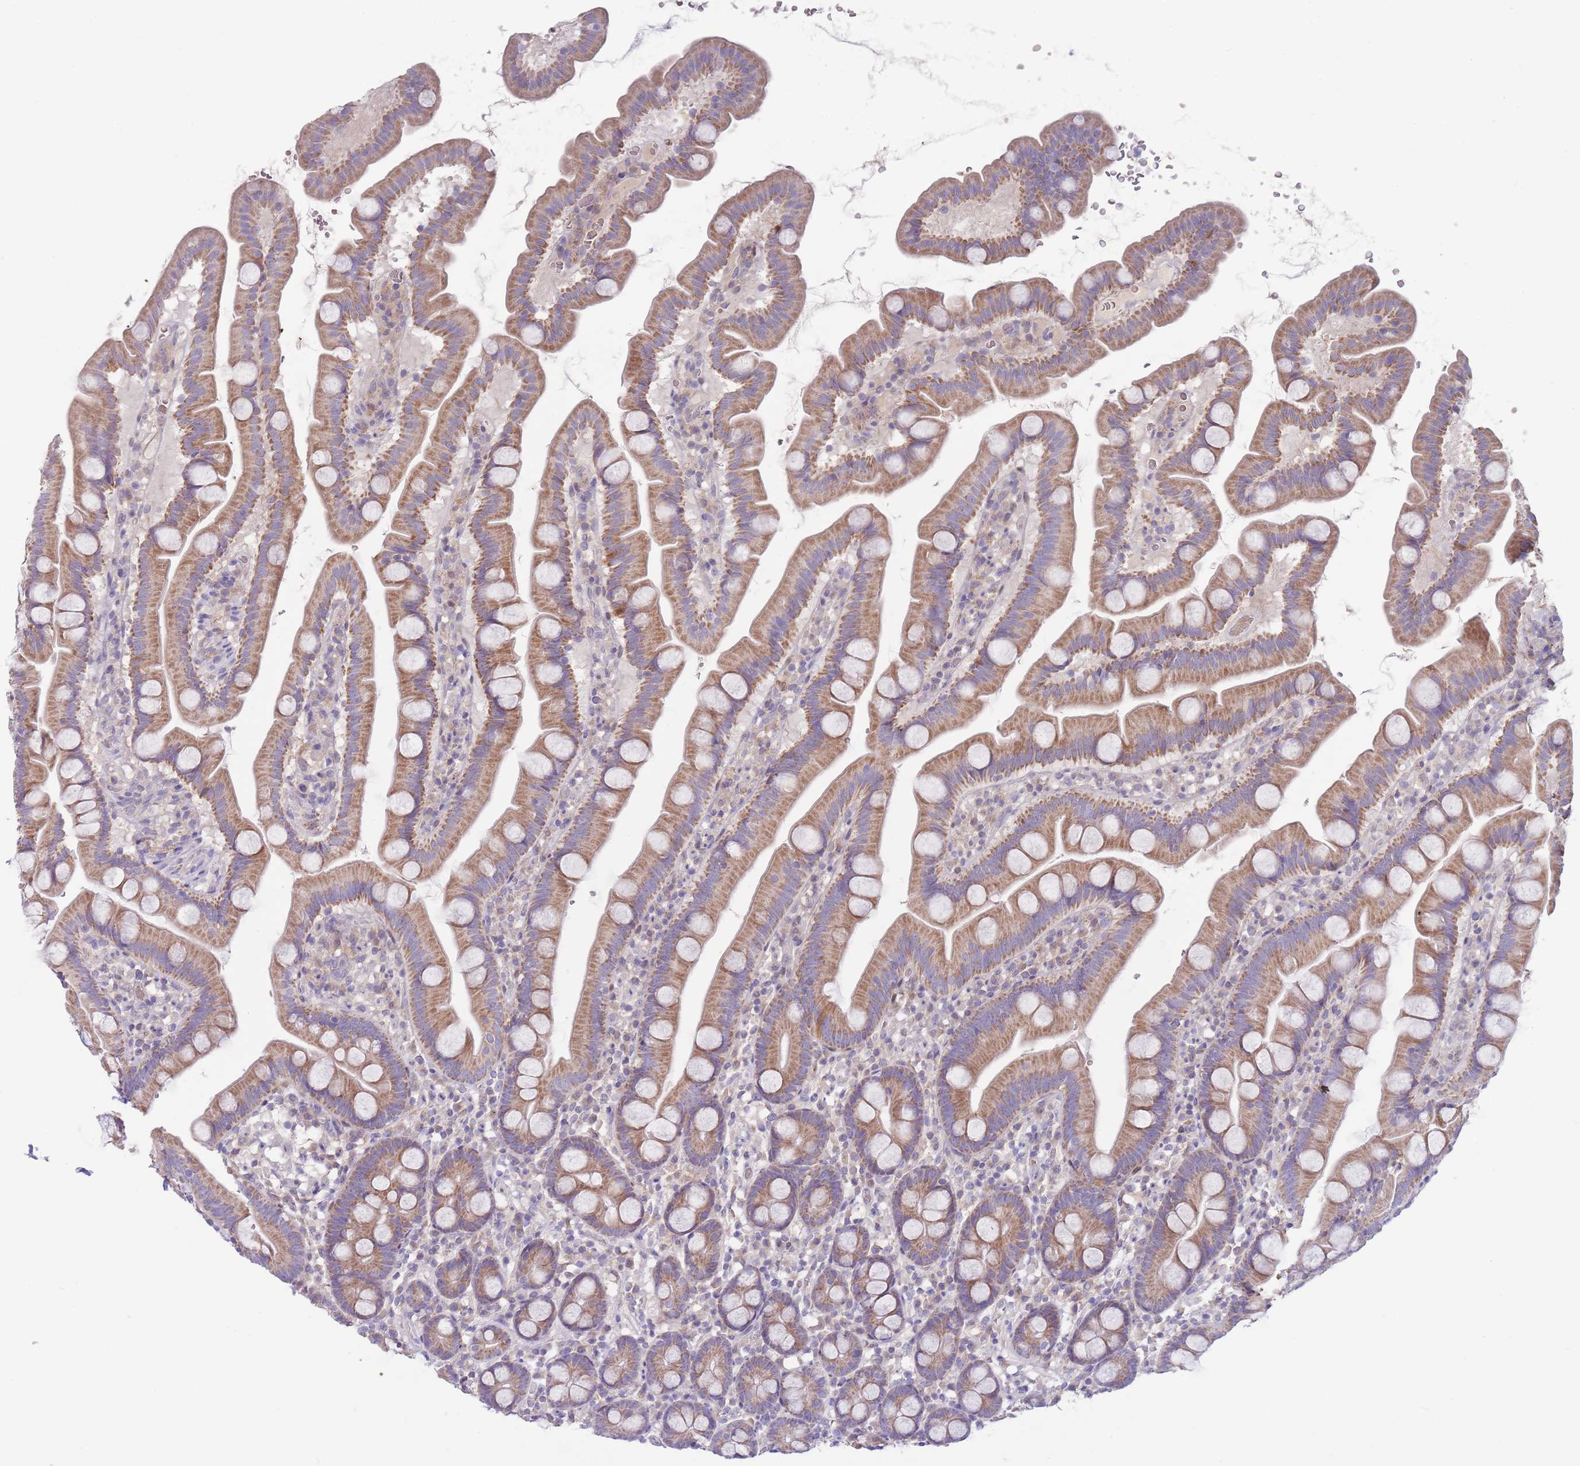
{"staining": {"intensity": "moderate", "quantity": ">75%", "location": "cytoplasmic/membranous"}, "tissue": "small intestine", "cell_type": "Glandular cells", "image_type": "normal", "snomed": [{"axis": "morphology", "description": "Normal tissue, NOS"}, {"axis": "topography", "description": "Small intestine"}], "caption": "Protein staining exhibits moderate cytoplasmic/membranous staining in about >75% of glandular cells in unremarkable small intestine. (Brightfield microscopy of DAB IHC at high magnification).", "gene": "DDHD1", "patient": {"sex": "female", "age": 68}}